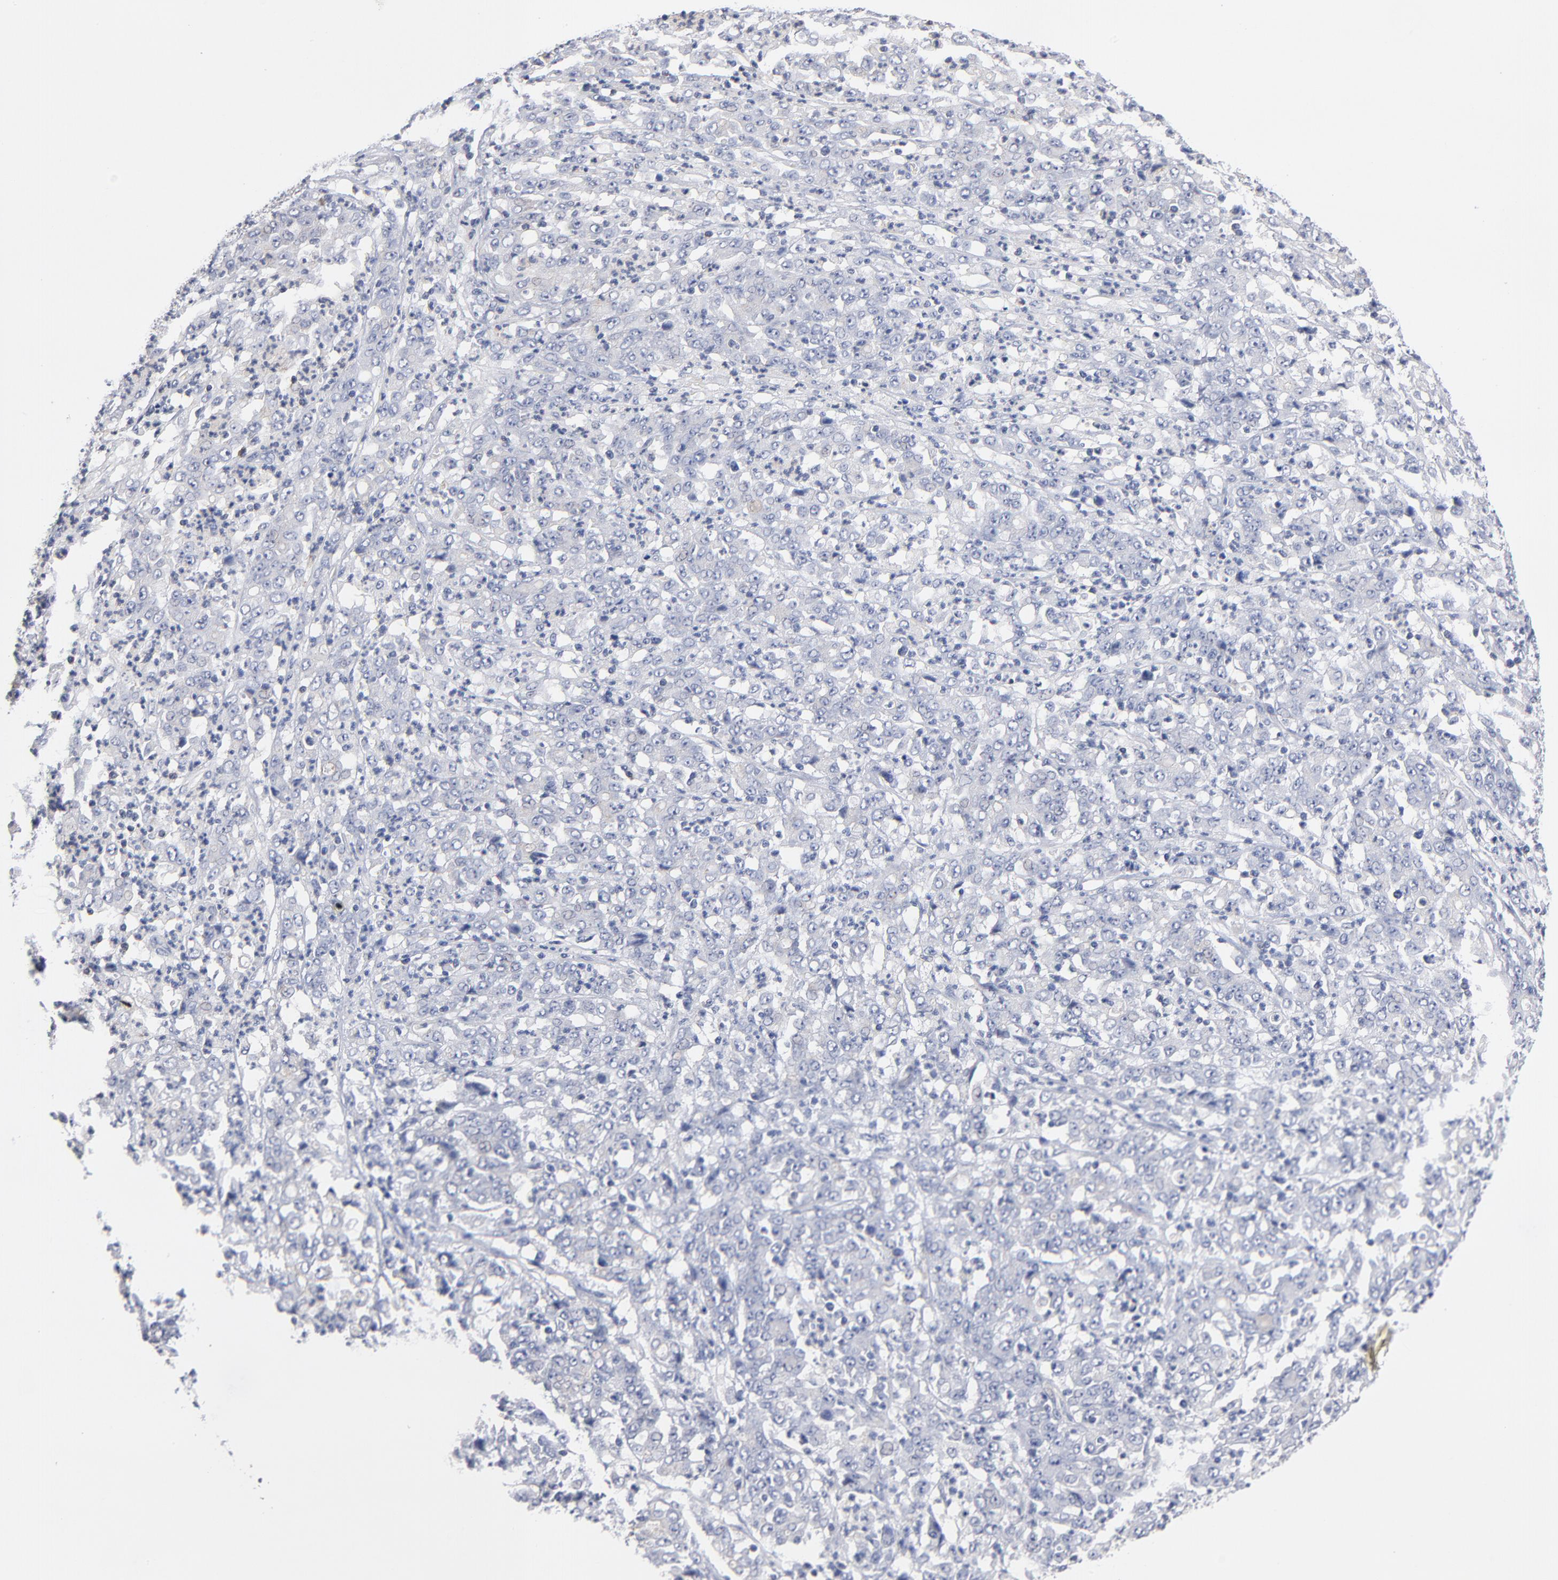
{"staining": {"intensity": "negative", "quantity": "none", "location": "none"}, "tissue": "stomach cancer", "cell_type": "Tumor cells", "image_type": "cancer", "snomed": [{"axis": "morphology", "description": "Adenocarcinoma, NOS"}, {"axis": "topography", "description": "Stomach, lower"}], "caption": "A high-resolution photomicrograph shows immunohistochemistry staining of adenocarcinoma (stomach), which displays no significant expression in tumor cells.", "gene": "PDLIM2", "patient": {"sex": "female", "age": 71}}